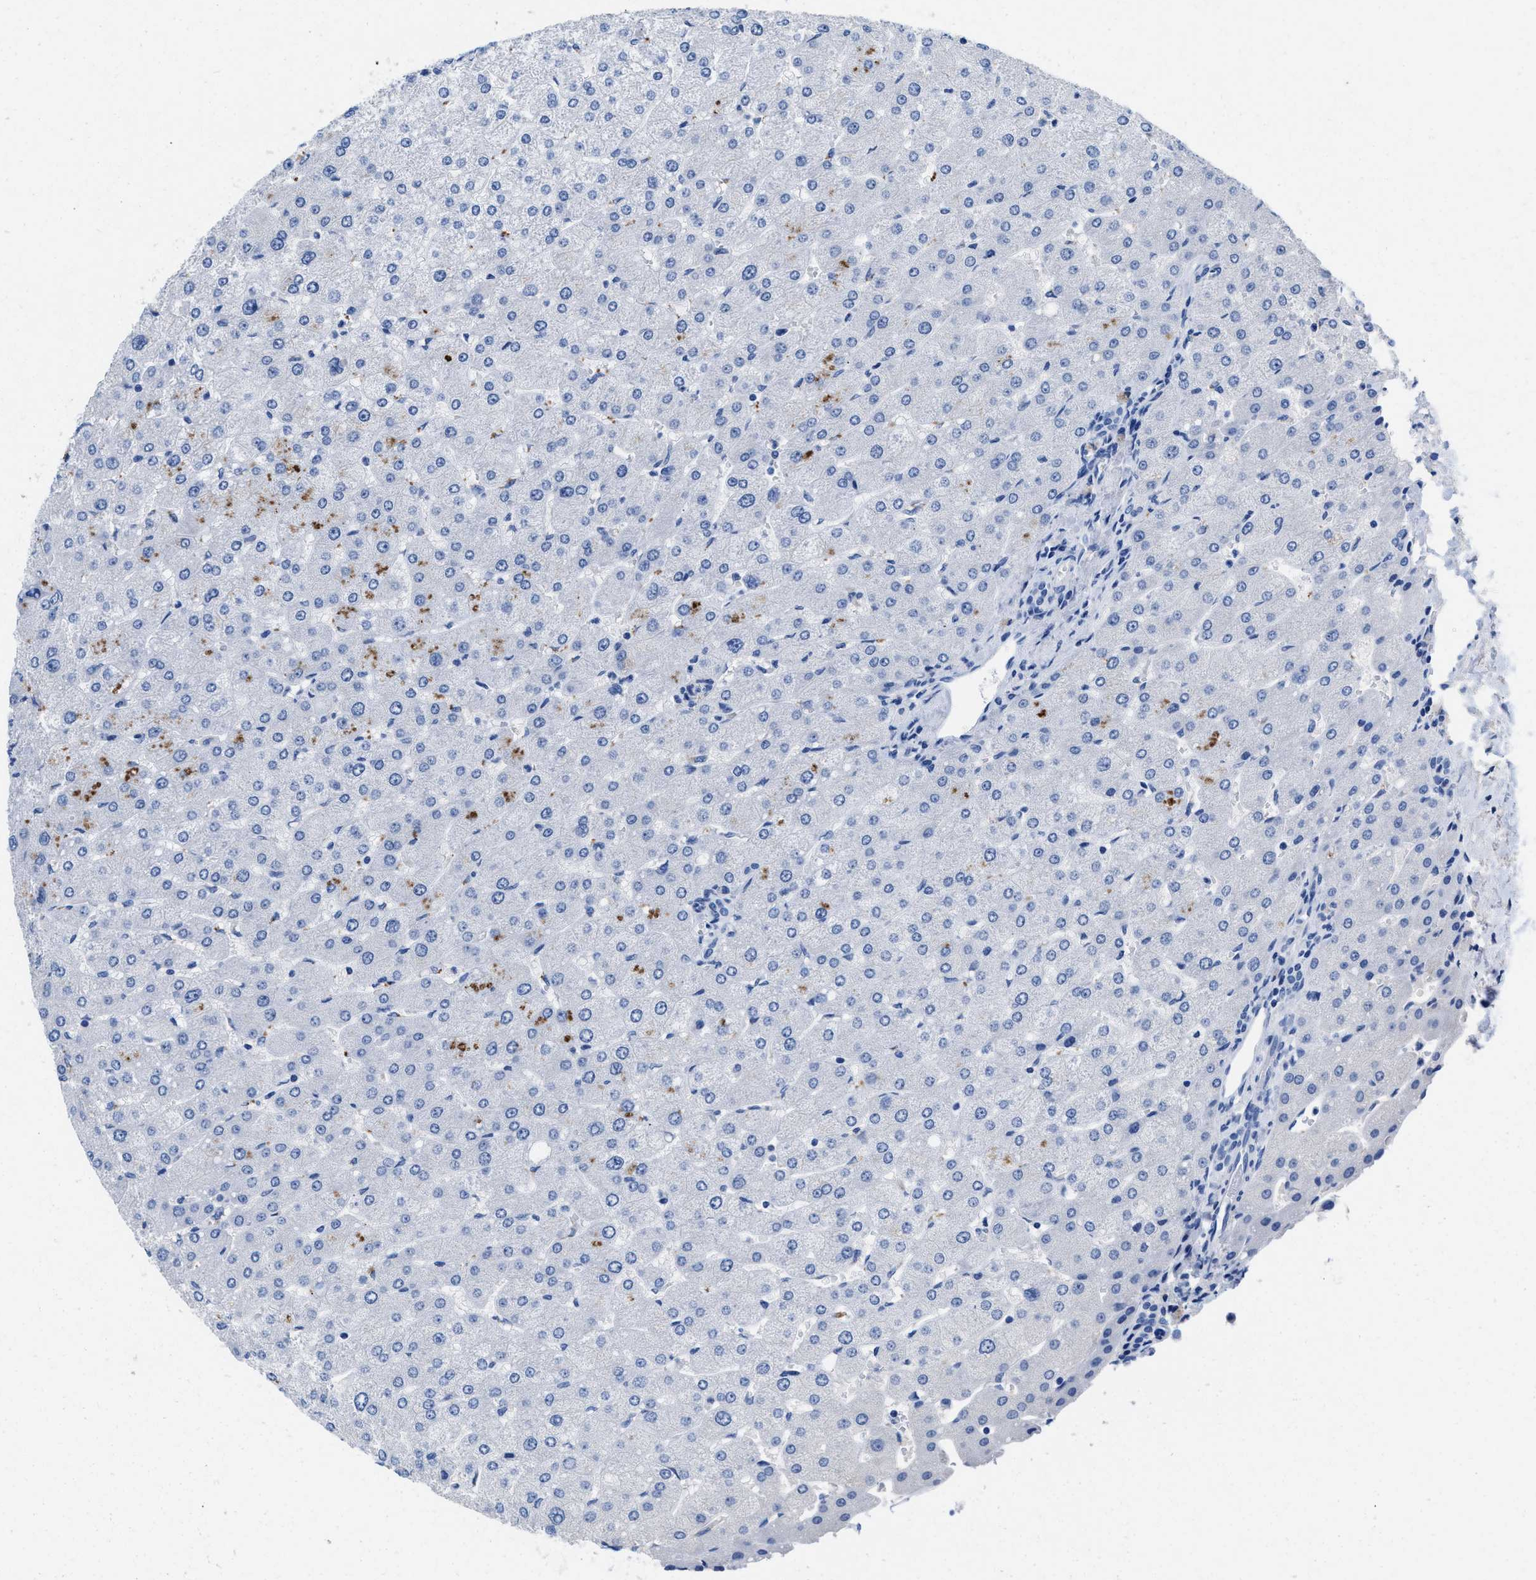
{"staining": {"intensity": "negative", "quantity": "none", "location": "none"}, "tissue": "liver", "cell_type": "Cholangiocytes", "image_type": "normal", "snomed": [{"axis": "morphology", "description": "Normal tissue, NOS"}, {"axis": "topography", "description": "Liver"}], "caption": "A micrograph of liver stained for a protein exhibits no brown staining in cholangiocytes. (DAB (3,3'-diaminobenzidine) IHC, high magnification).", "gene": "SLFN13", "patient": {"sex": "male", "age": 55}}